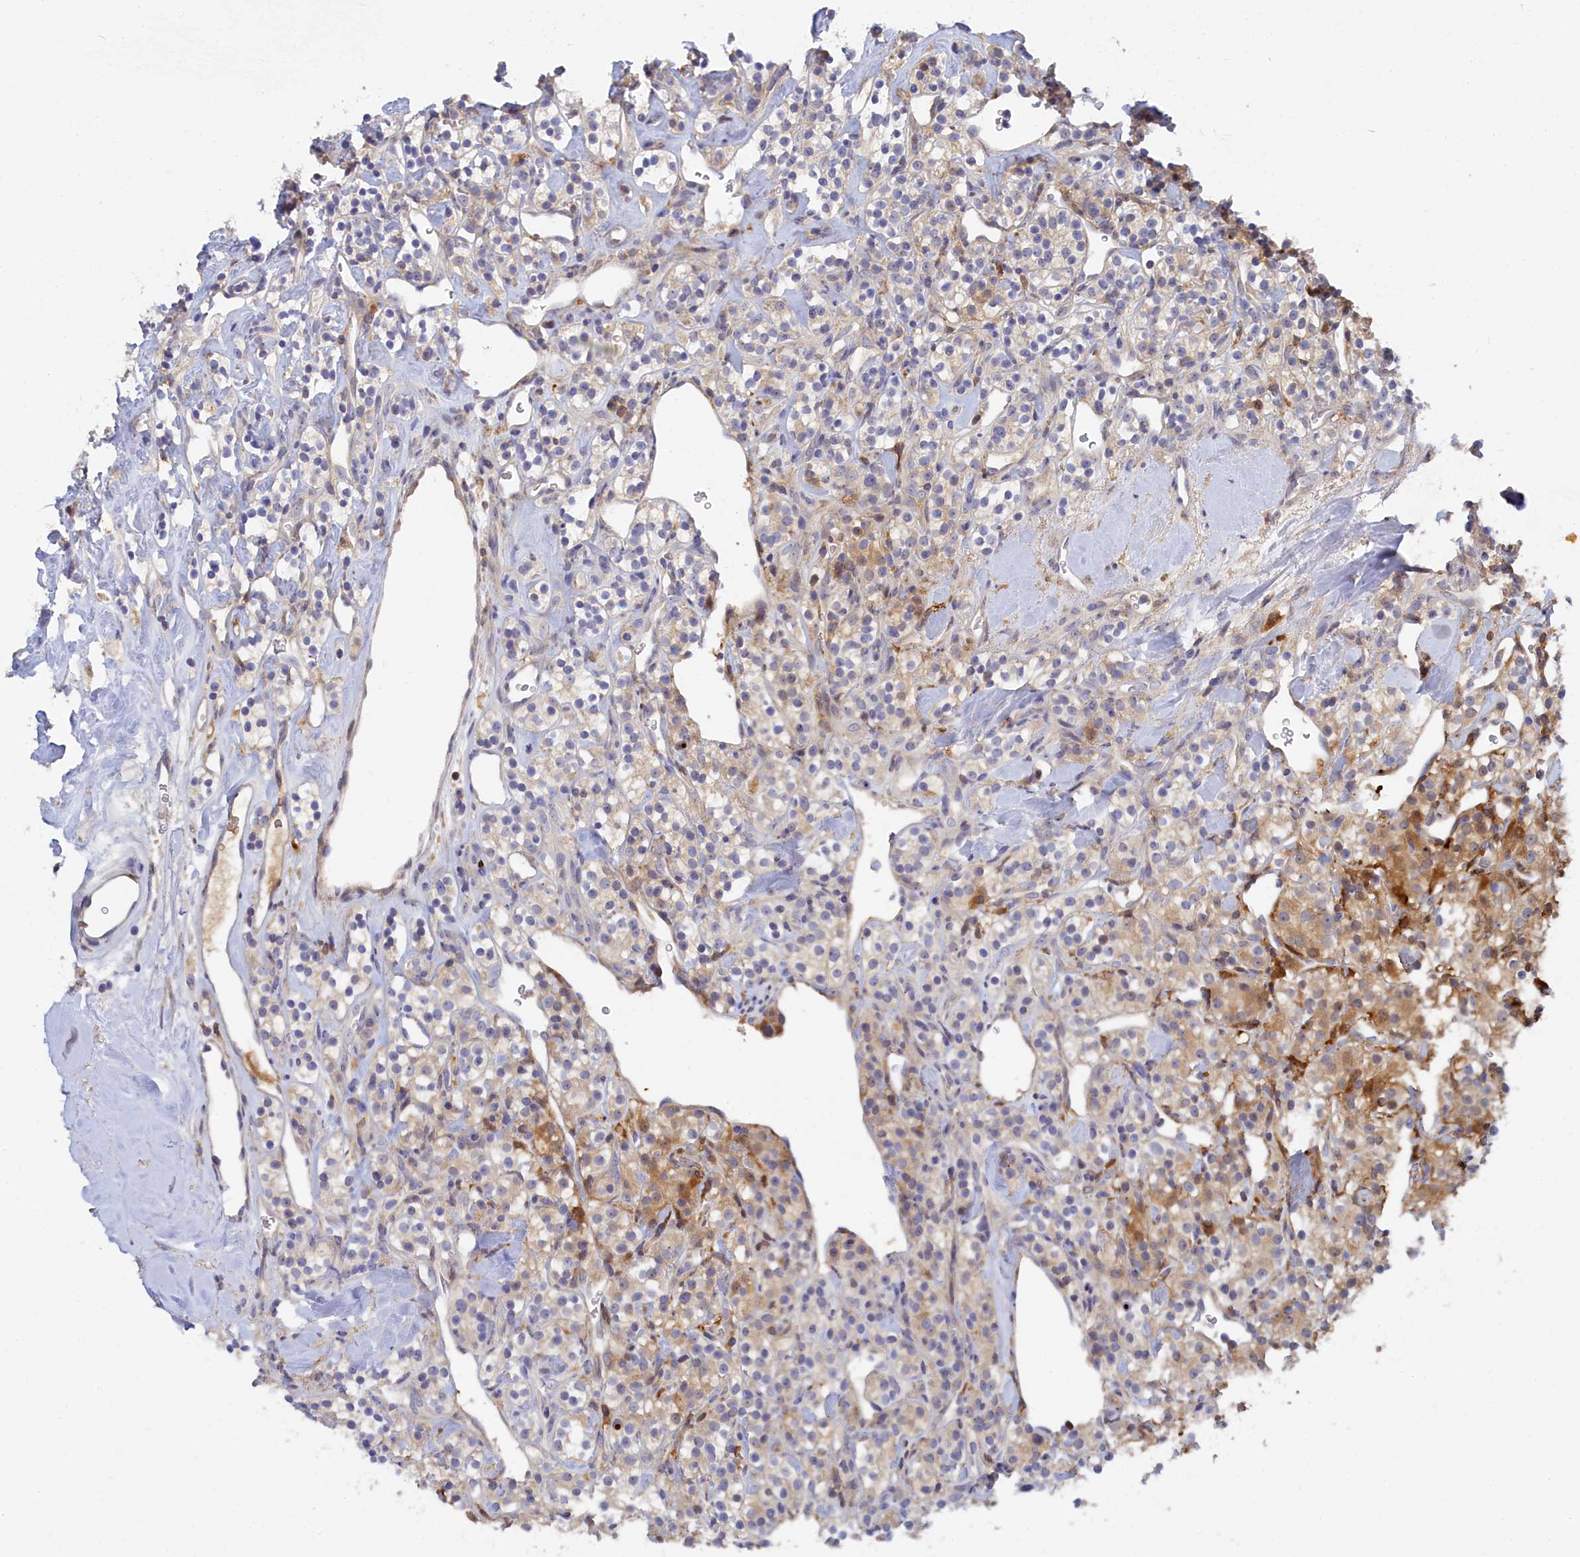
{"staining": {"intensity": "moderate", "quantity": "<25%", "location": "cytoplasmic/membranous"}, "tissue": "renal cancer", "cell_type": "Tumor cells", "image_type": "cancer", "snomed": [{"axis": "morphology", "description": "Adenocarcinoma, NOS"}, {"axis": "topography", "description": "Kidney"}], "caption": "Tumor cells exhibit low levels of moderate cytoplasmic/membranous staining in approximately <25% of cells in human adenocarcinoma (renal).", "gene": "SPATA5L1", "patient": {"sex": "male", "age": 77}}